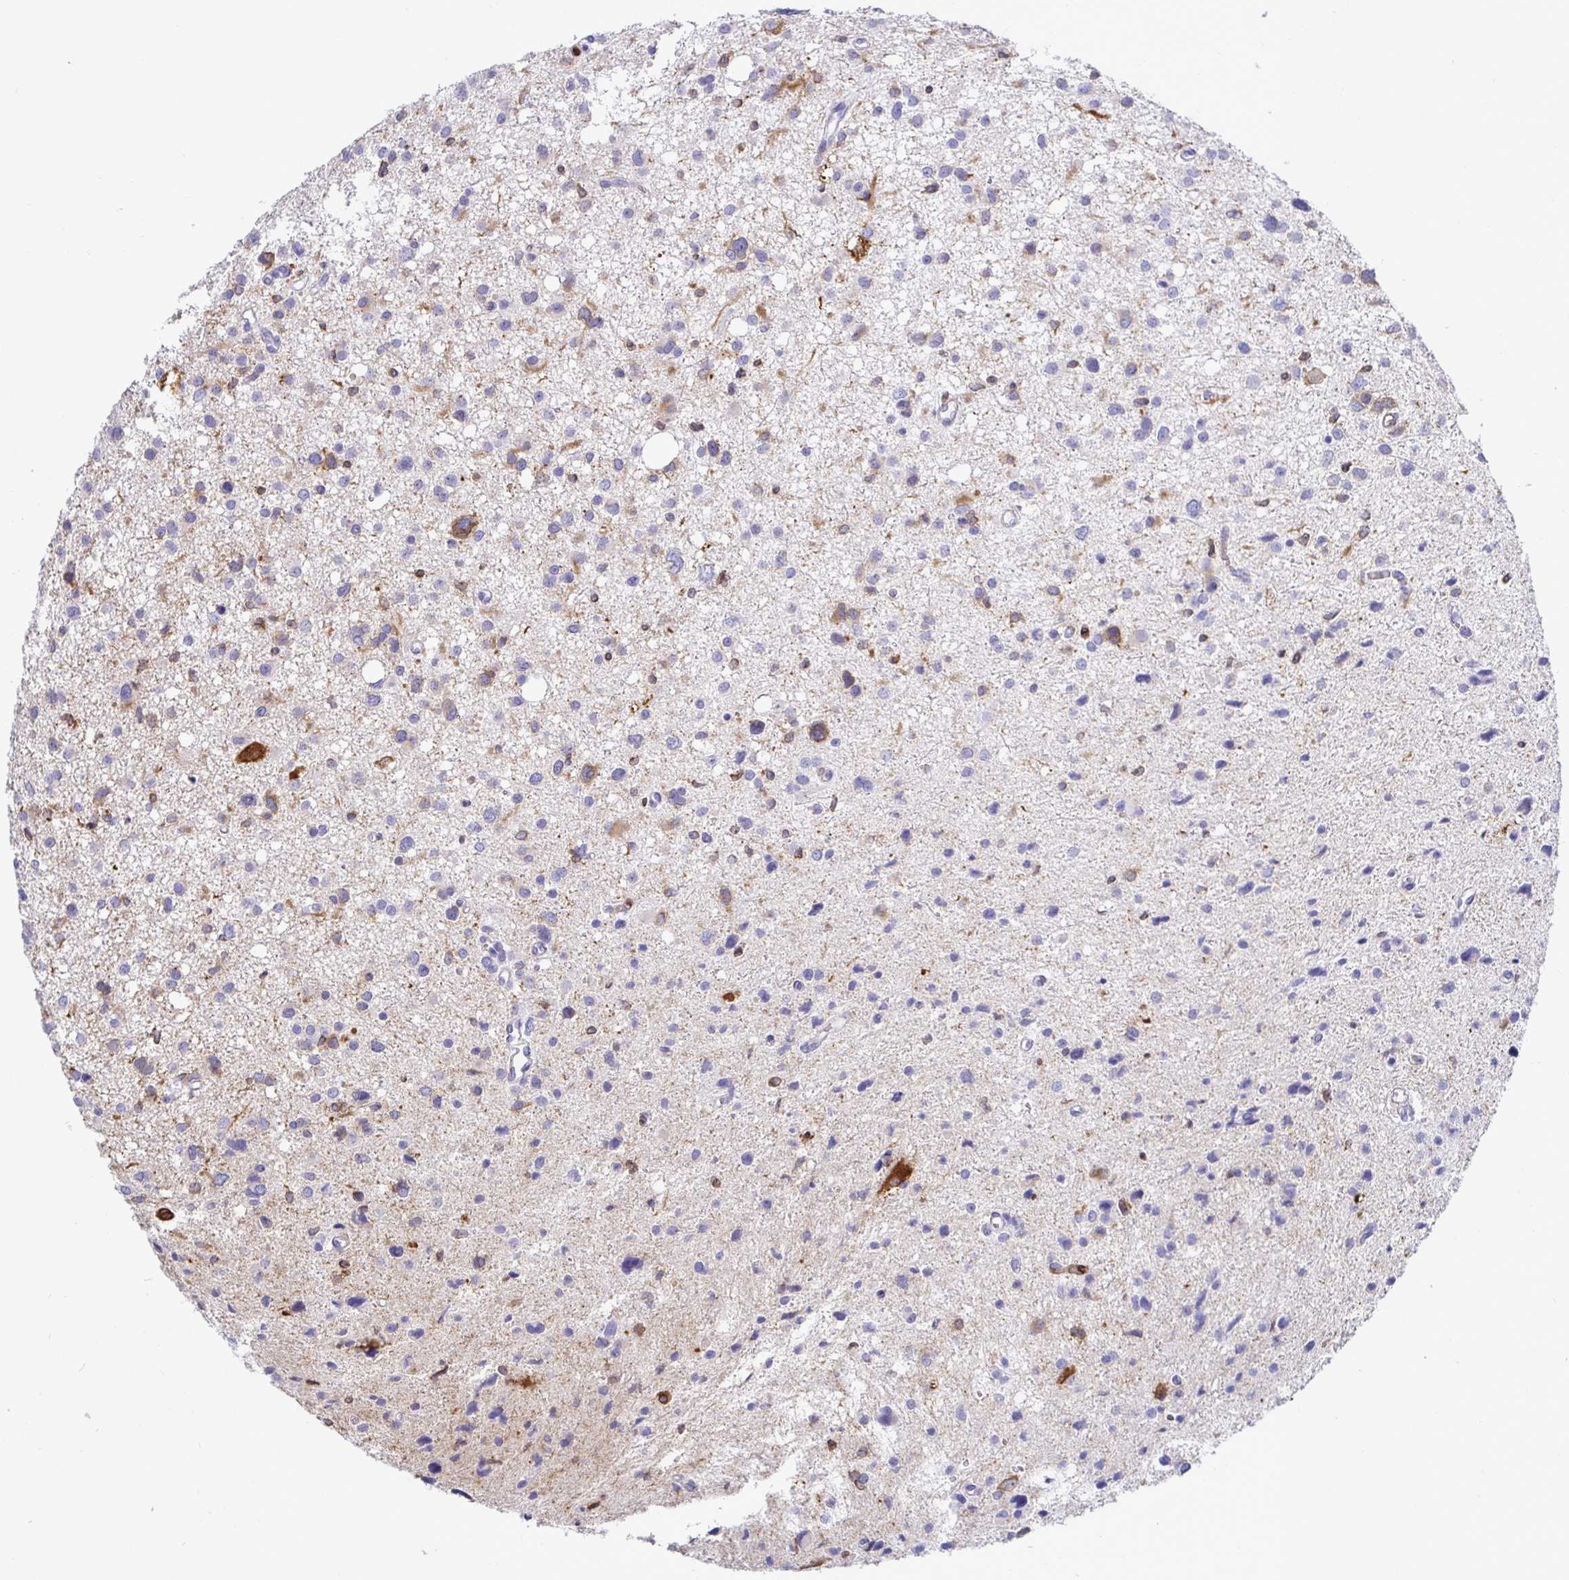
{"staining": {"intensity": "negative", "quantity": "none", "location": "none"}, "tissue": "glioma", "cell_type": "Tumor cells", "image_type": "cancer", "snomed": [{"axis": "morphology", "description": "Glioma, malignant, High grade"}, {"axis": "topography", "description": "Brain"}], "caption": "Tumor cells show no significant staining in malignant glioma (high-grade).", "gene": "TP53I11", "patient": {"sex": "male", "age": 23}}